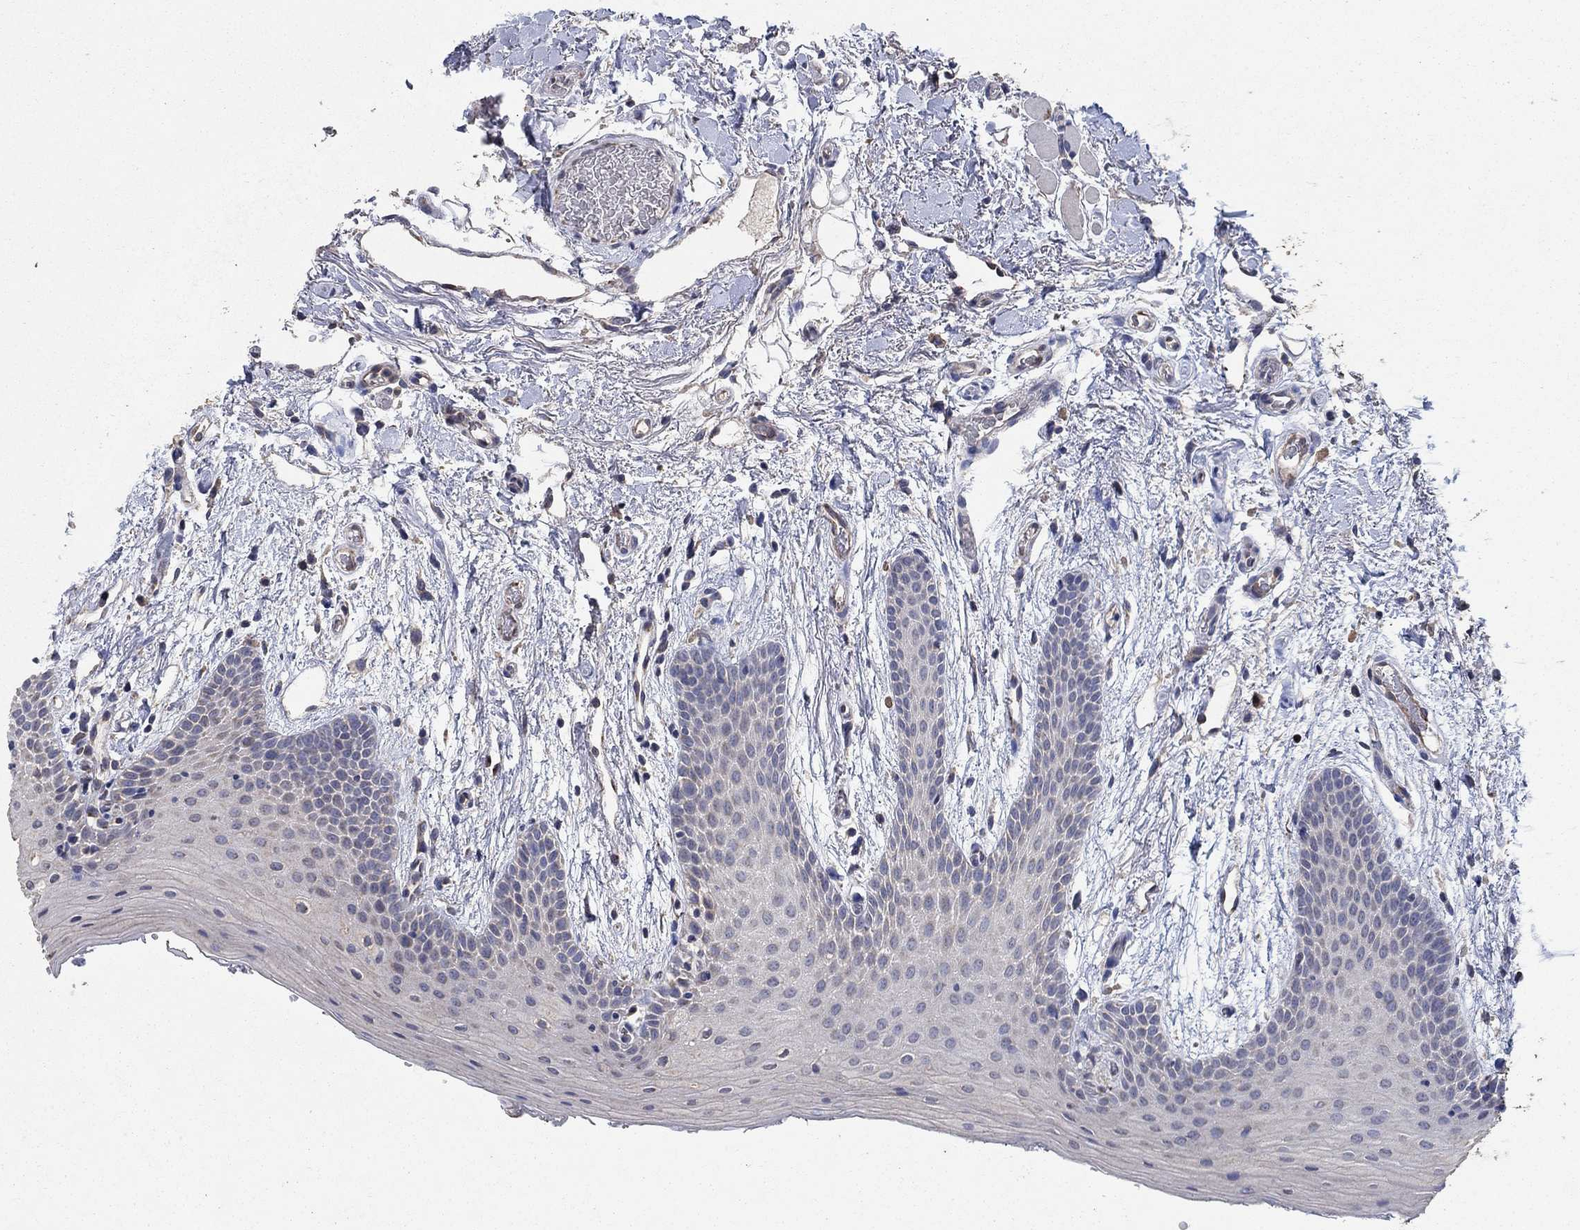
{"staining": {"intensity": "negative", "quantity": "none", "location": "none"}, "tissue": "oral mucosa", "cell_type": "Squamous epithelial cells", "image_type": "normal", "snomed": [{"axis": "morphology", "description": "Normal tissue, NOS"}, {"axis": "topography", "description": "Oral tissue"}, {"axis": "topography", "description": "Tounge, NOS"}], "caption": "This is a micrograph of immunohistochemistry staining of benign oral mucosa, which shows no positivity in squamous epithelial cells. (DAB immunohistochemistry (IHC), high magnification).", "gene": "HID1", "patient": {"sex": "female", "age": 86}}